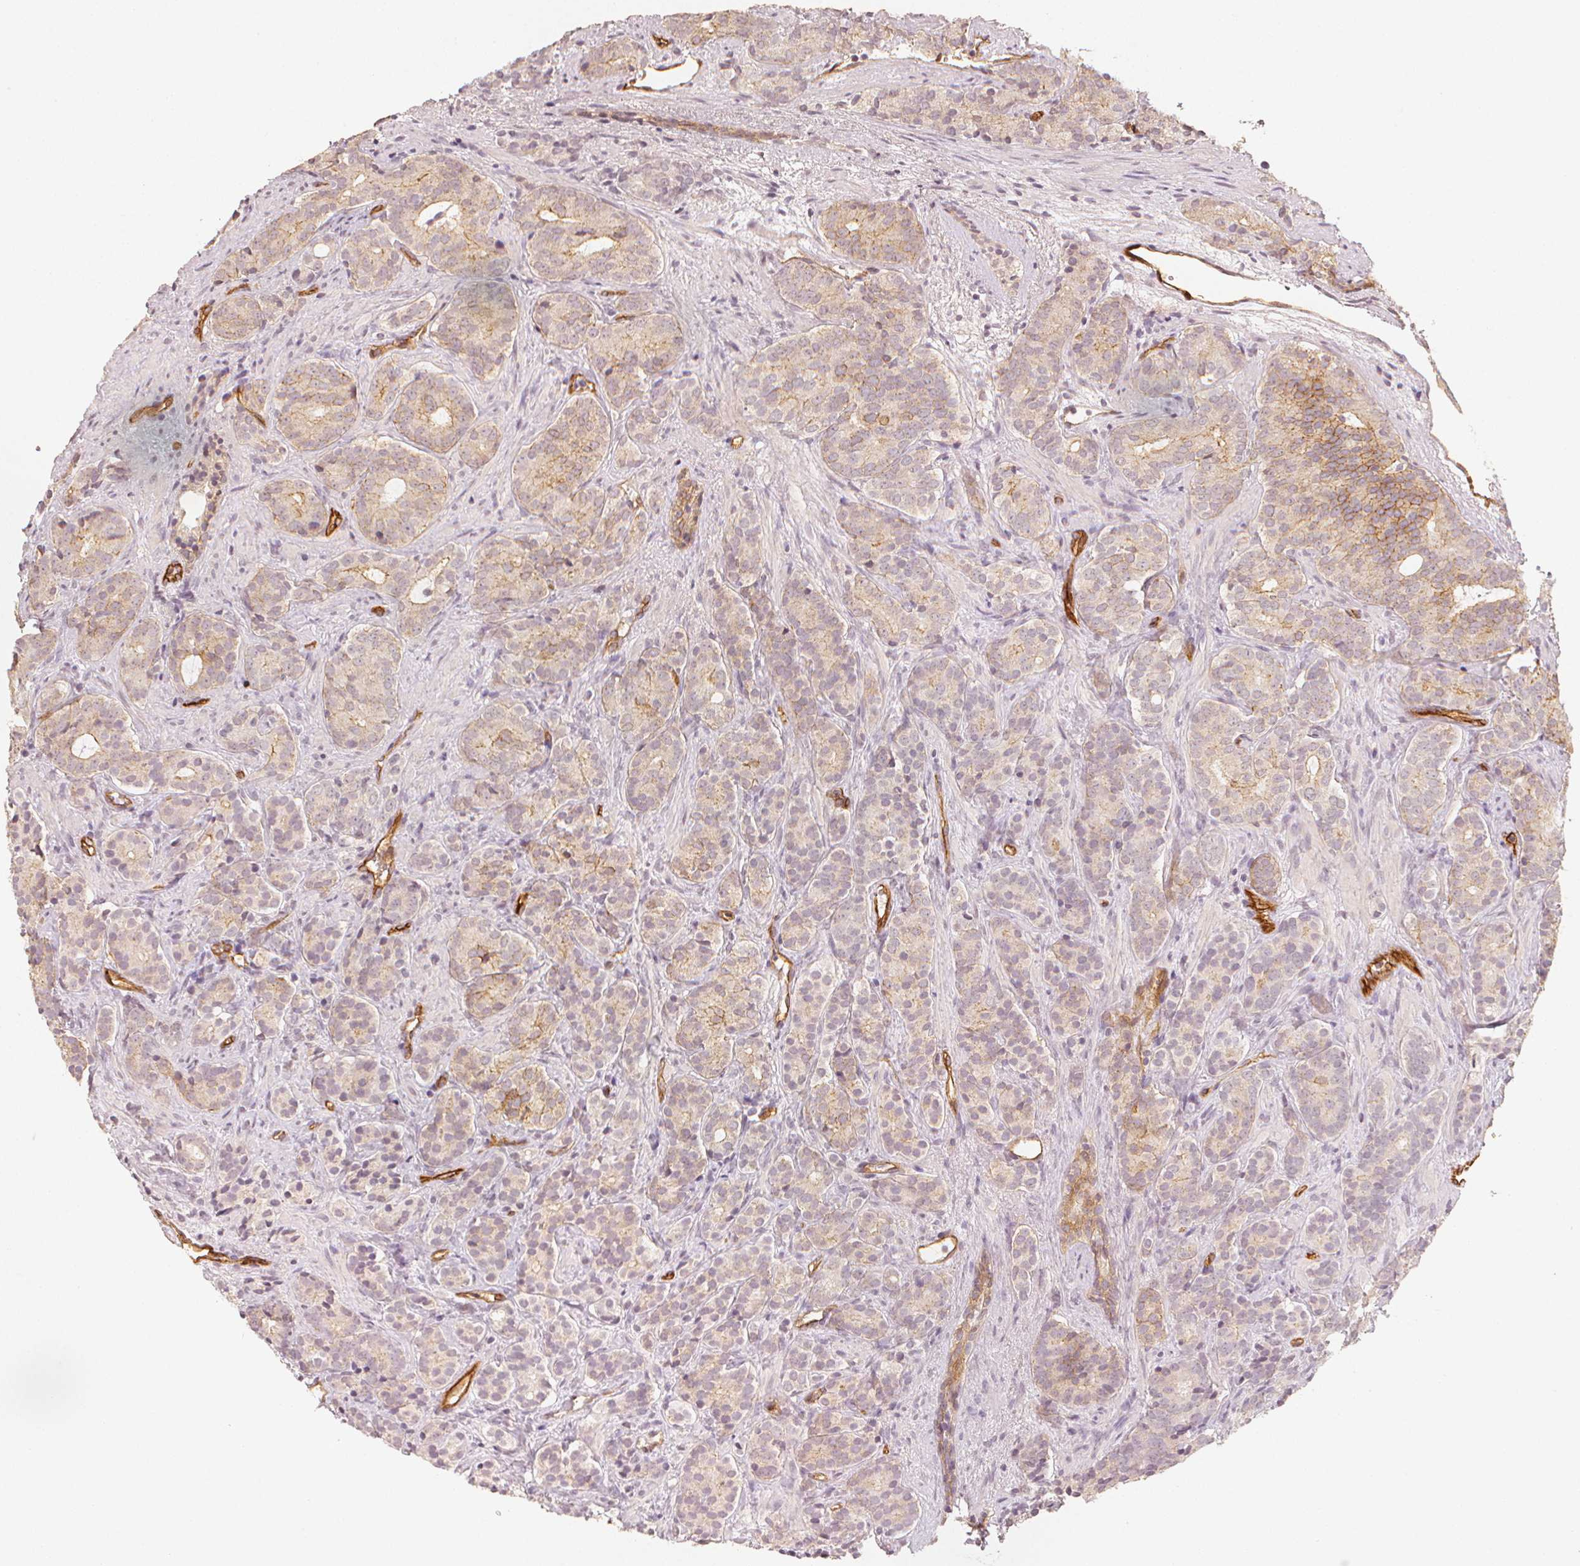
{"staining": {"intensity": "weak", "quantity": "25%-75%", "location": "cytoplasmic/membranous"}, "tissue": "prostate cancer", "cell_type": "Tumor cells", "image_type": "cancer", "snomed": [{"axis": "morphology", "description": "Adenocarcinoma, High grade"}, {"axis": "topography", "description": "Prostate"}], "caption": "This histopathology image demonstrates IHC staining of prostate cancer, with low weak cytoplasmic/membranous positivity in approximately 25%-75% of tumor cells.", "gene": "CIB1", "patient": {"sex": "male", "age": 84}}